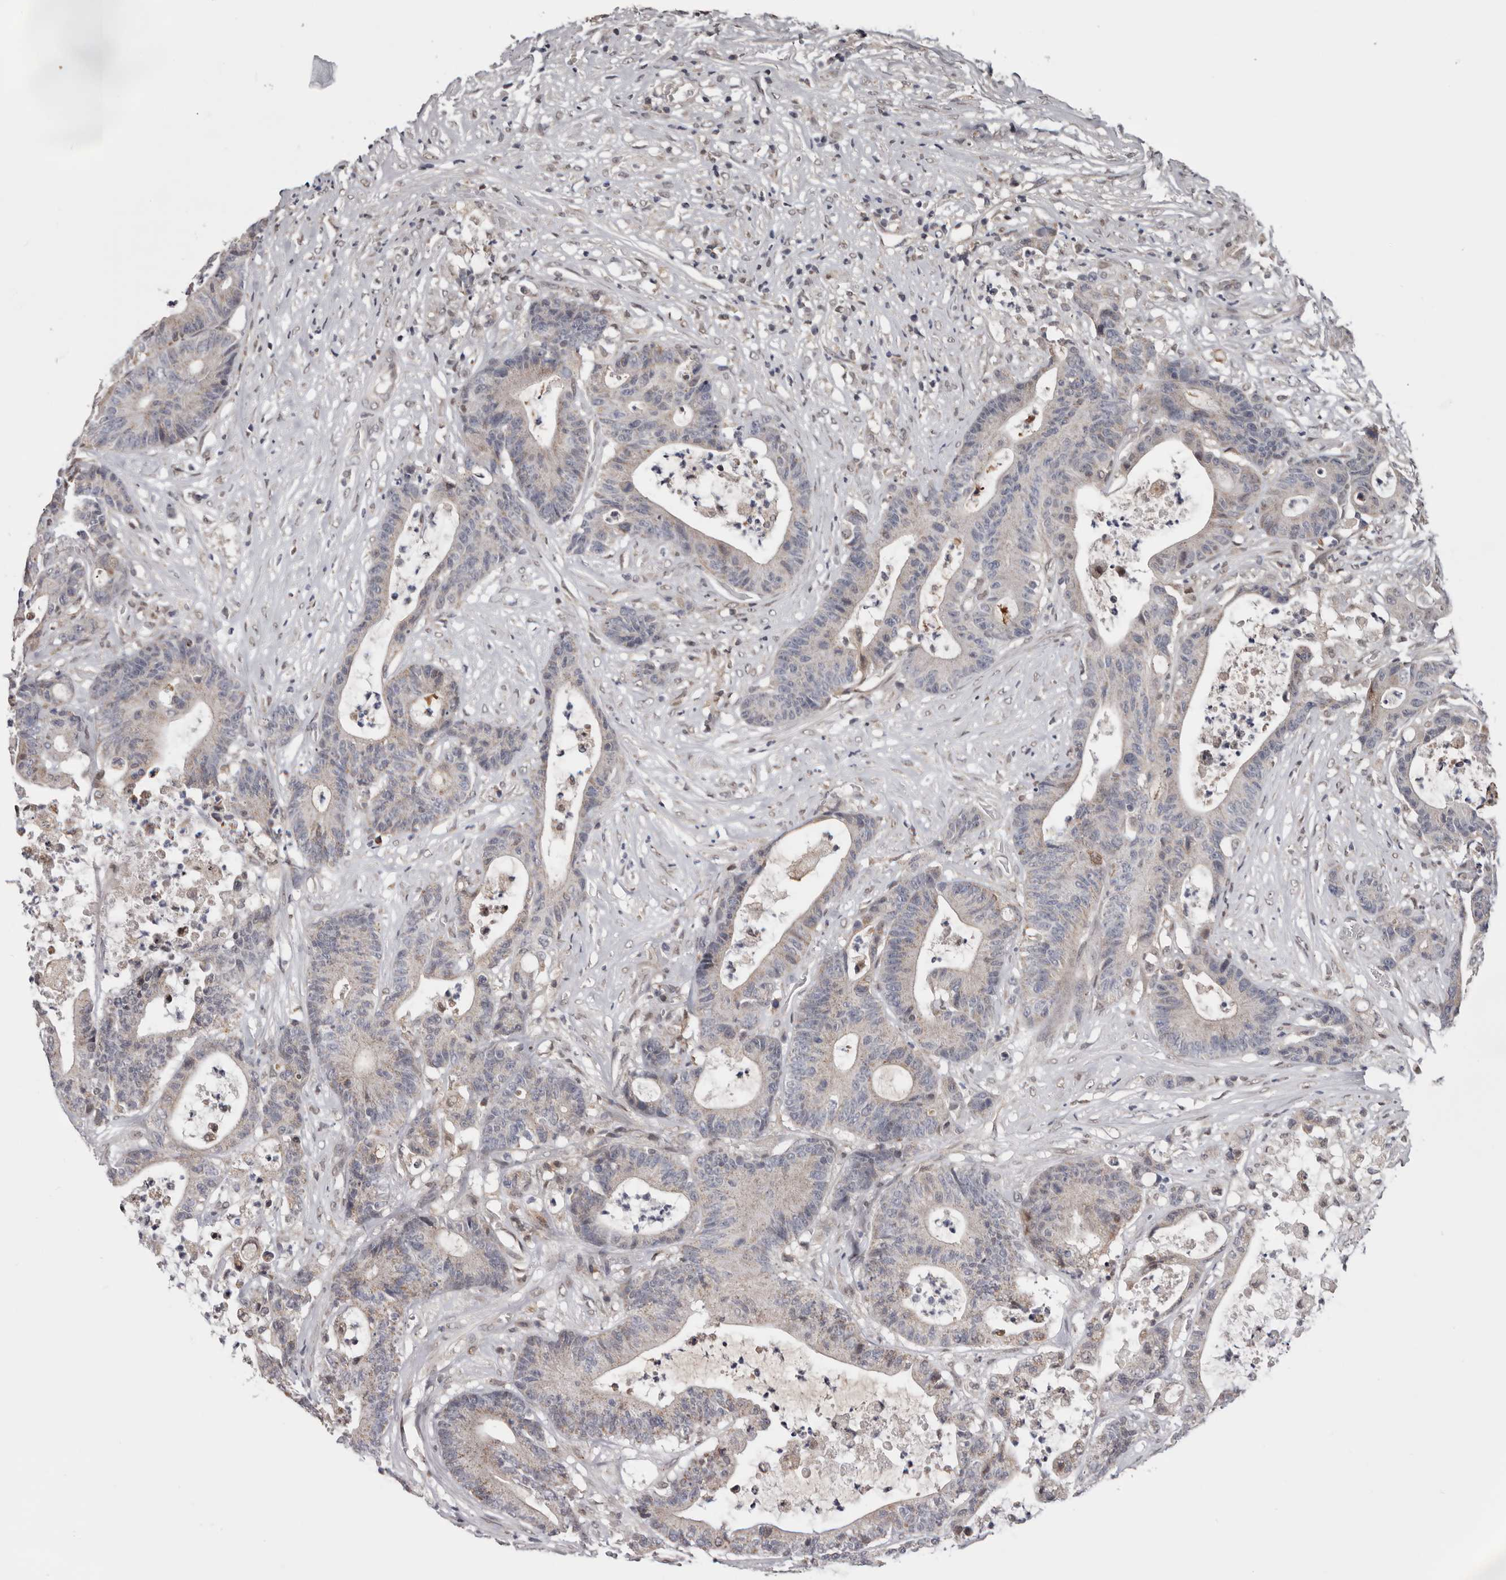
{"staining": {"intensity": "negative", "quantity": "none", "location": "none"}, "tissue": "colorectal cancer", "cell_type": "Tumor cells", "image_type": "cancer", "snomed": [{"axis": "morphology", "description": "Adenocarcinoma, NOS"}, {"axis": "topography", "description": "Colon"}], "caption": "A high-resolution photomicrograph shows immunohistochemistry staining of adenocarcinoma (colorectal), which exhibits no significant staining in tumor cells.", "gene": "MOGAT2", "patient": {"sex": "female", "age": 84}}